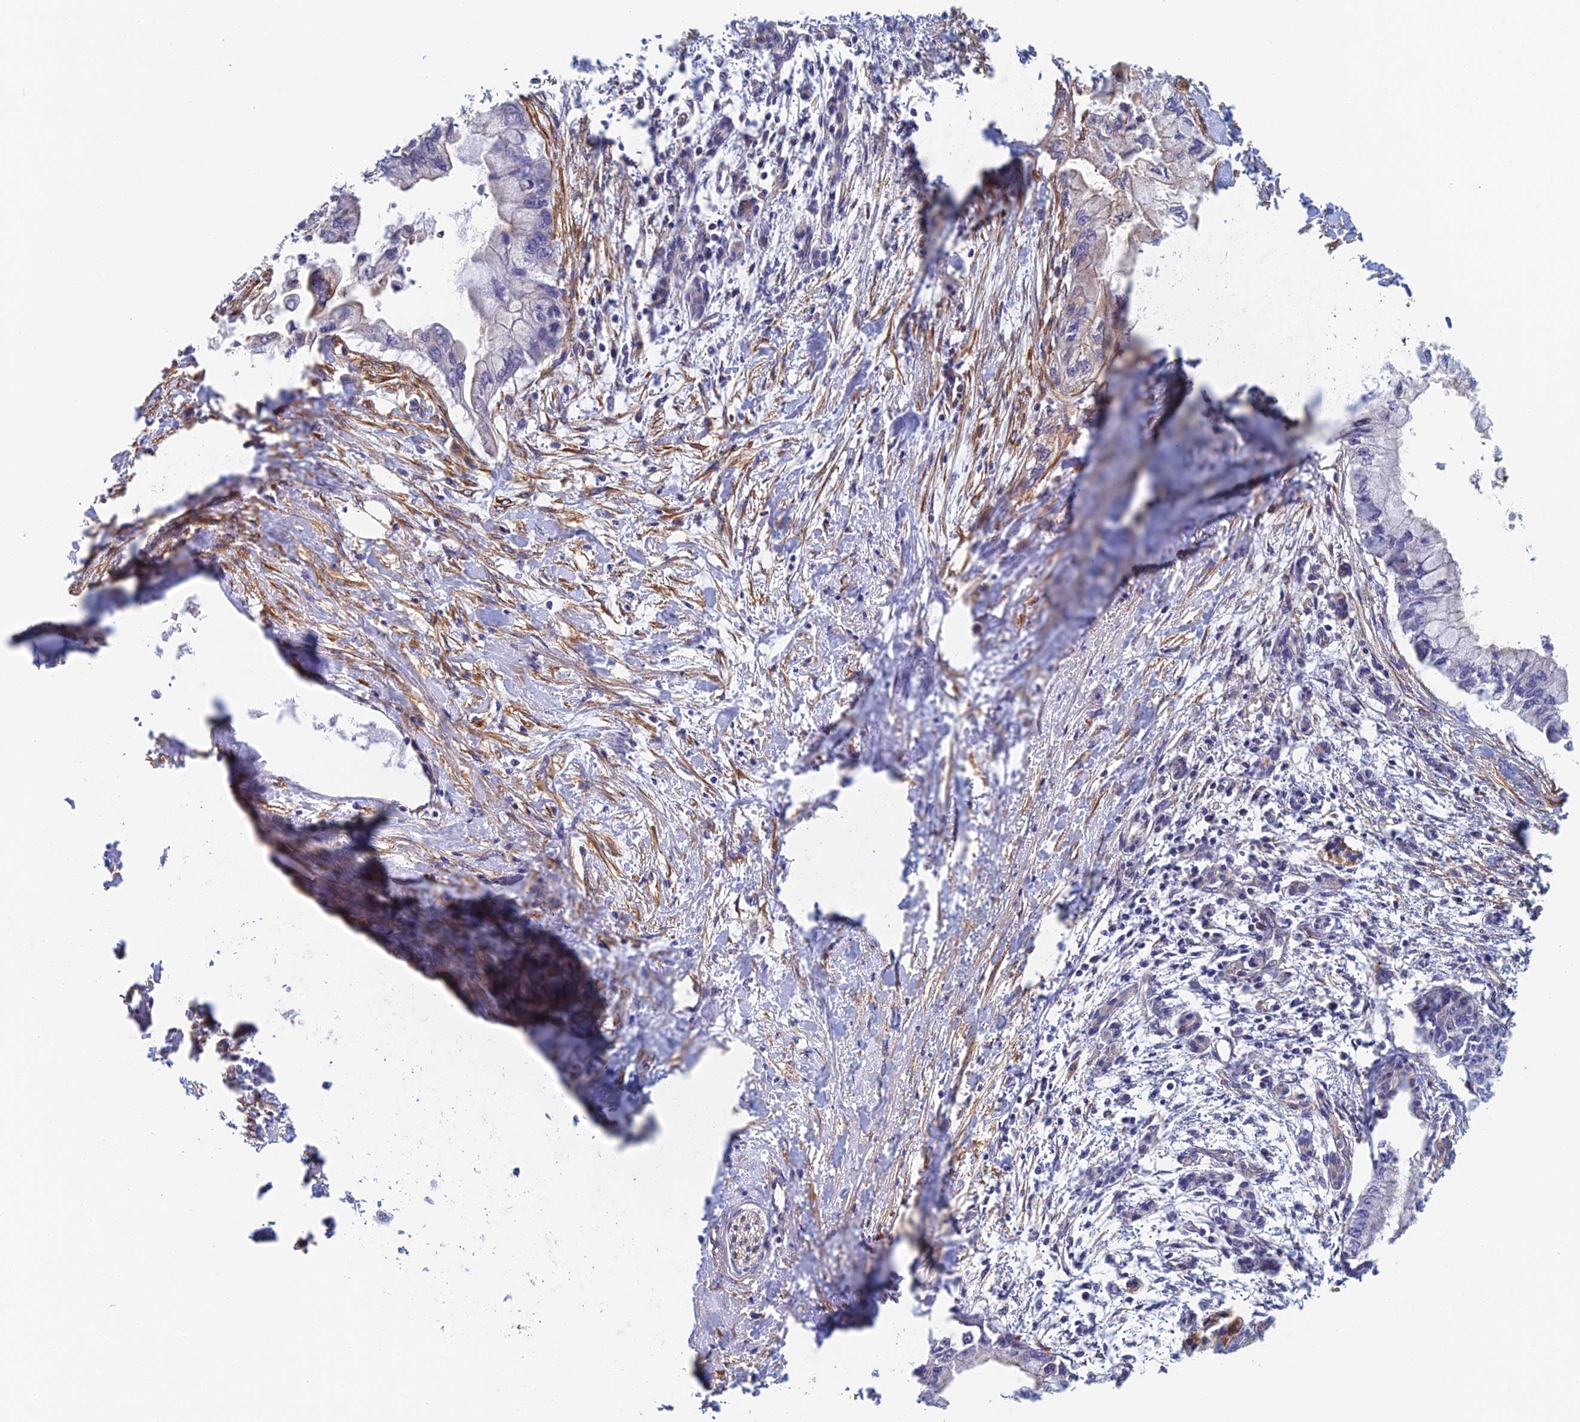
{"staining": {"intensity": "negative", "quantity": "none", "location": "none"}, "tissue": "pancreatic cancer", "cell_type": "Tumor cells", "image_type": "cancer", "snomed": [{"axis": "morphology", "description": "Adenocarcinoma, NOS"}, {"axis": "topography", "description": "Pancreas"}], "caption": "A photomicrograph of human adenocarcinoma (pancreatic) is negative for staining in tumor cells.", "gene": "PAK4", "patient": {"sex": "male", "age": 48}}